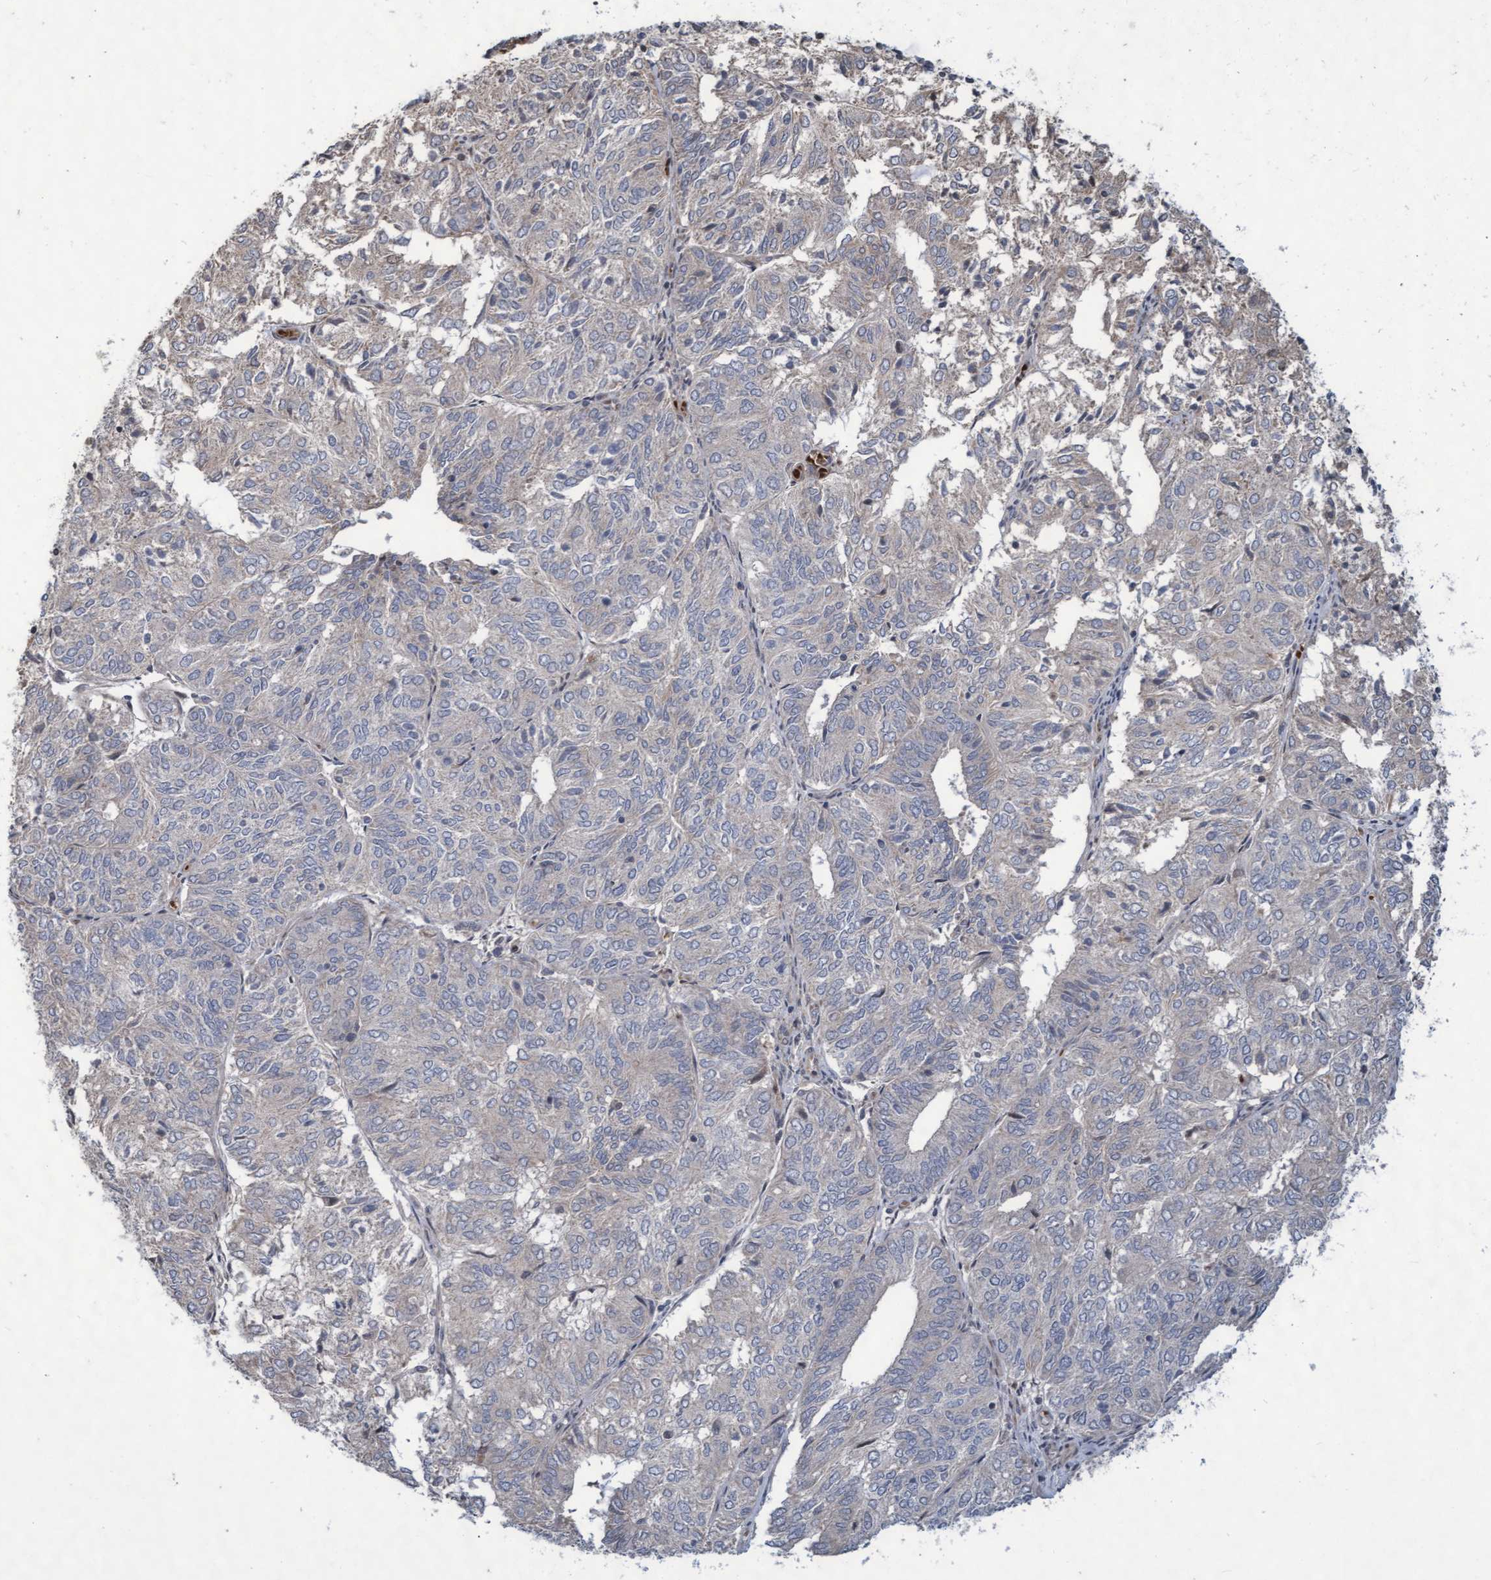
{"staining": {"intensity": "negative", "quantity": "none", "location": "none"}, "tissue": "endometrial cancer", "cell_type": "Tumor cells", "image_type": "cancer", "snomed": [{"axis": "morphology", "description": "Adenocarcinoma, NOS"}, {"axis": "topography", "description": "Uterus"}], "caption": "This is an IHC micrograph of human adenocarcinoma (endometrial). There is no staining in tumor cells.", "gene": "KCNC2", "patient": {"sex": "female", "age": 60}}